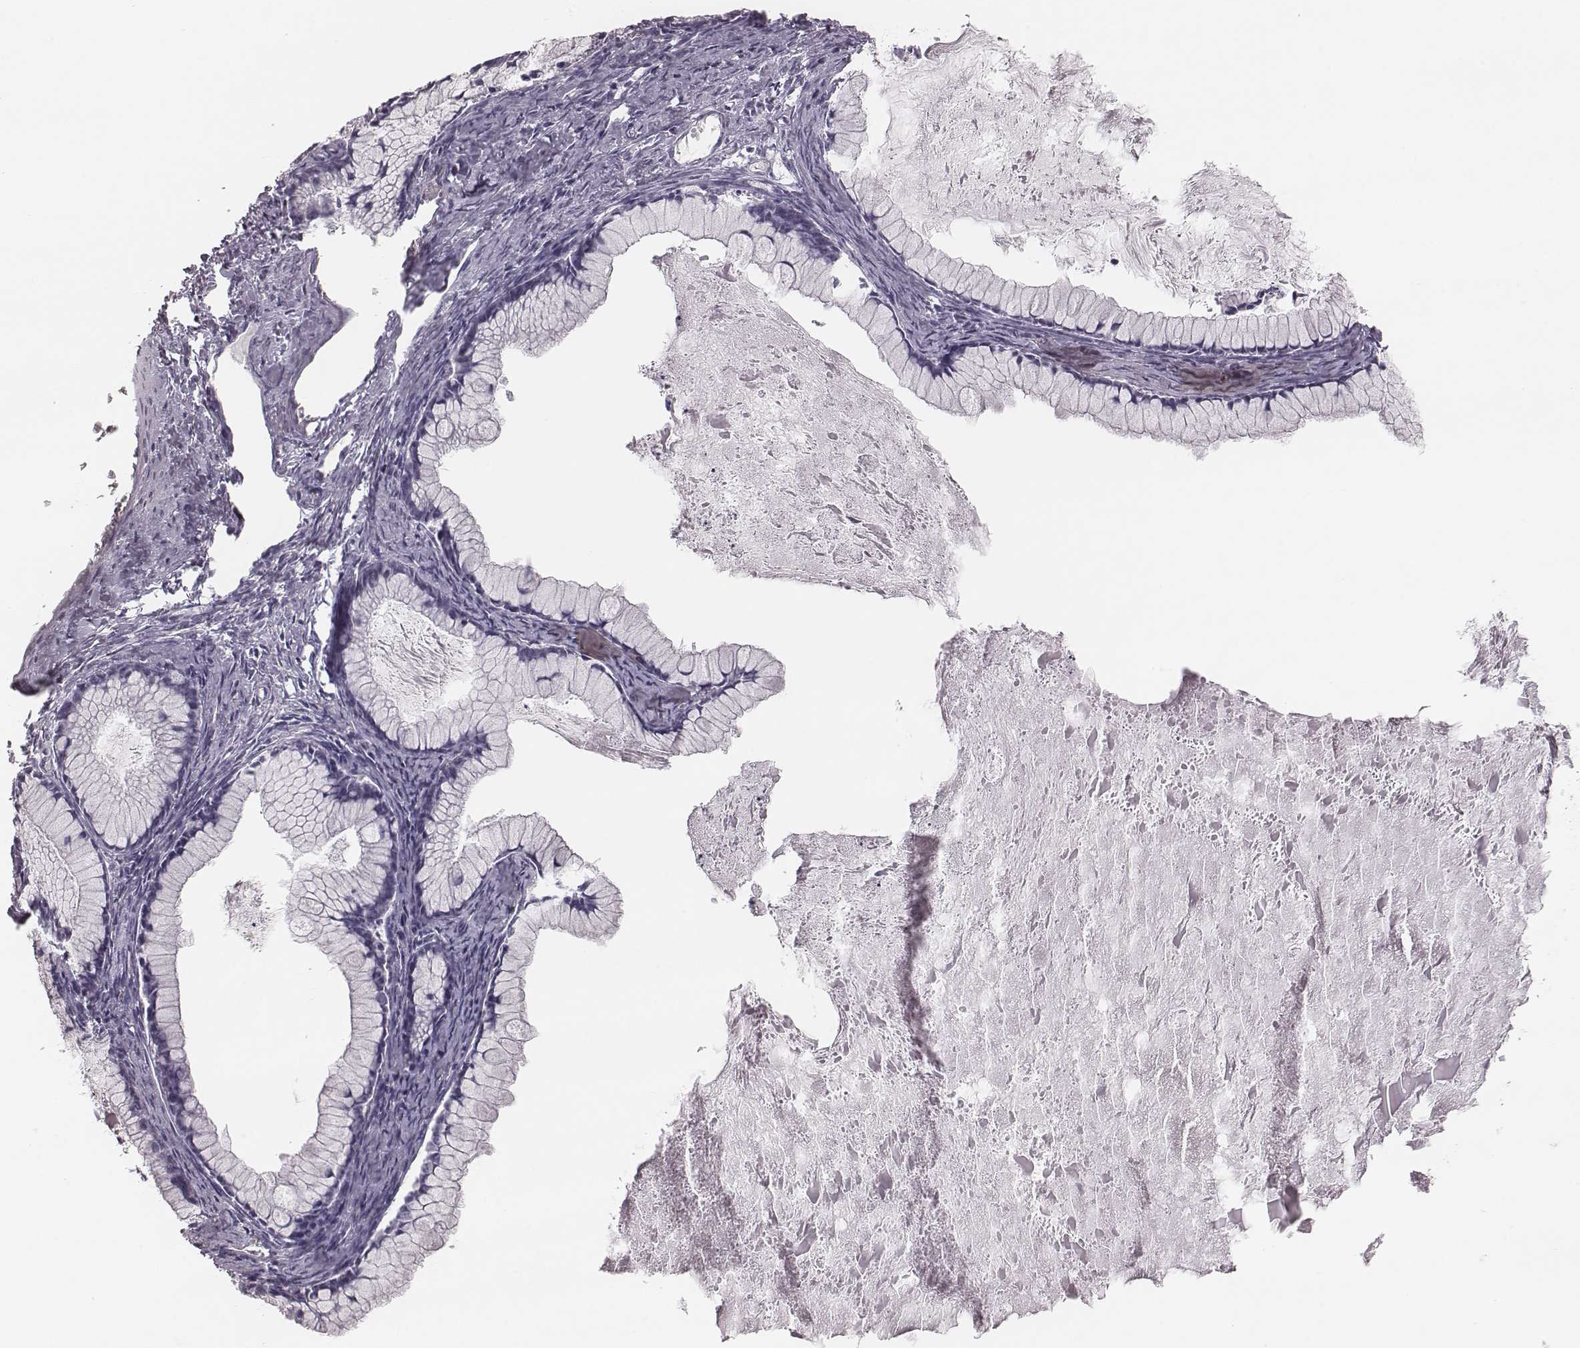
{"staining": {"intensity": "negative", "quantity": "none", "location": "none"}, "tissue": "ovarian cancer", "cell_type": "Tumor cells", "image_type": "cancer", "snomed": [{"axis": "morphology", "description": "Cystadenocarcinoma, mucinous, NOS"}, {"axis": "topography", "description": "Ovary"}], "caption": "Immunohistochemistry of ovarian cancer (mucinous cystadenocarcinoma) demonstrates no expression in tumor cells.", "gene": "KRT74", "patient": {"sex": "female", "age": 41}}